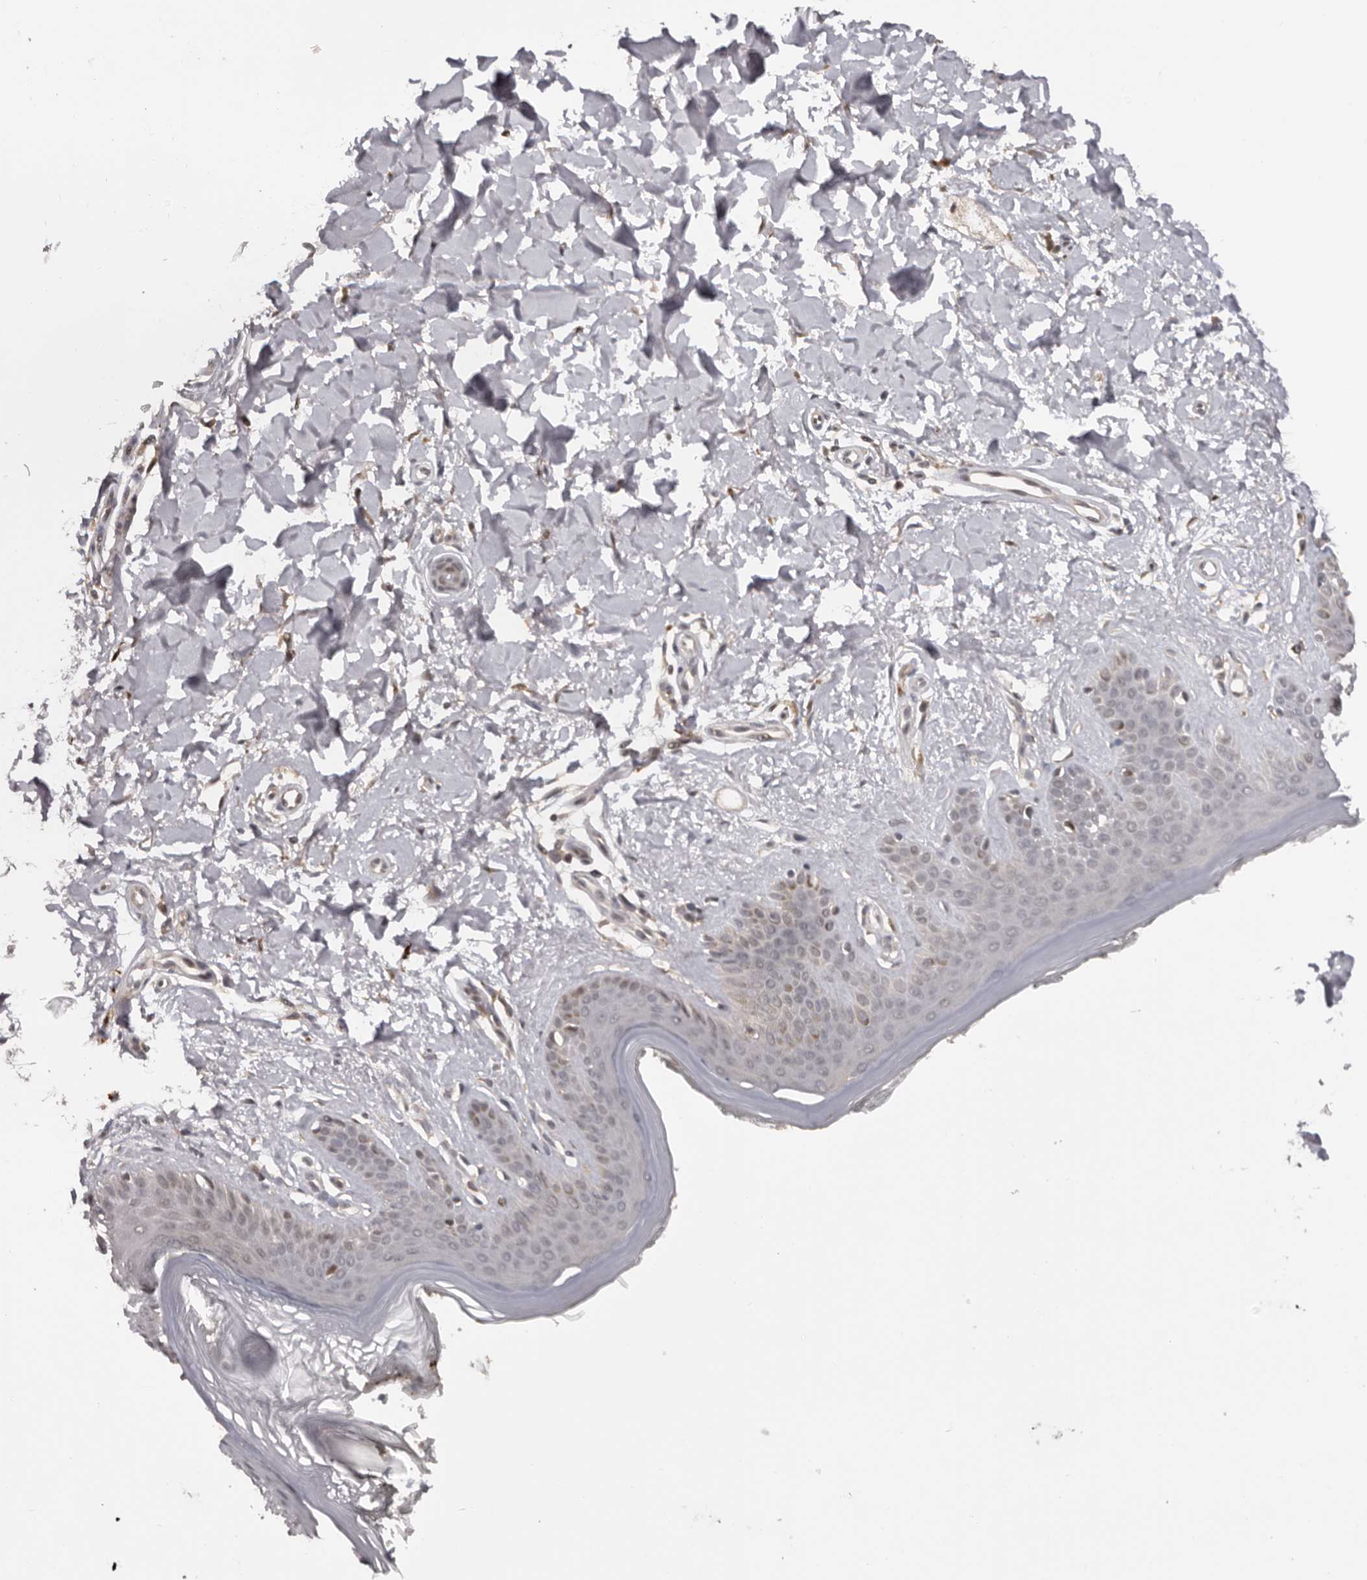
{"staining": {"intensity": "weak", "quantity": ">75%", "location": "cytoplasmic/membranous"}, "tissue": "skin", "cell_type": "Fibroblasts", "image_type": "normal", "snomed": [{"axis": "morphology", "description": "Normal tissue, NOS"}, {"axis": "topography", "description": "Skin"}], "caption": "Protein staining of normal skin exhibits weak cytoplasmic/membranous expression in about >75% of fibroblasts. (DAB (3,3'-diaminobenzidine) IHC with brightfield microscopy, high magnification).", "gene": "TBX5", "patient": {"sex": "female", "age": 64}}